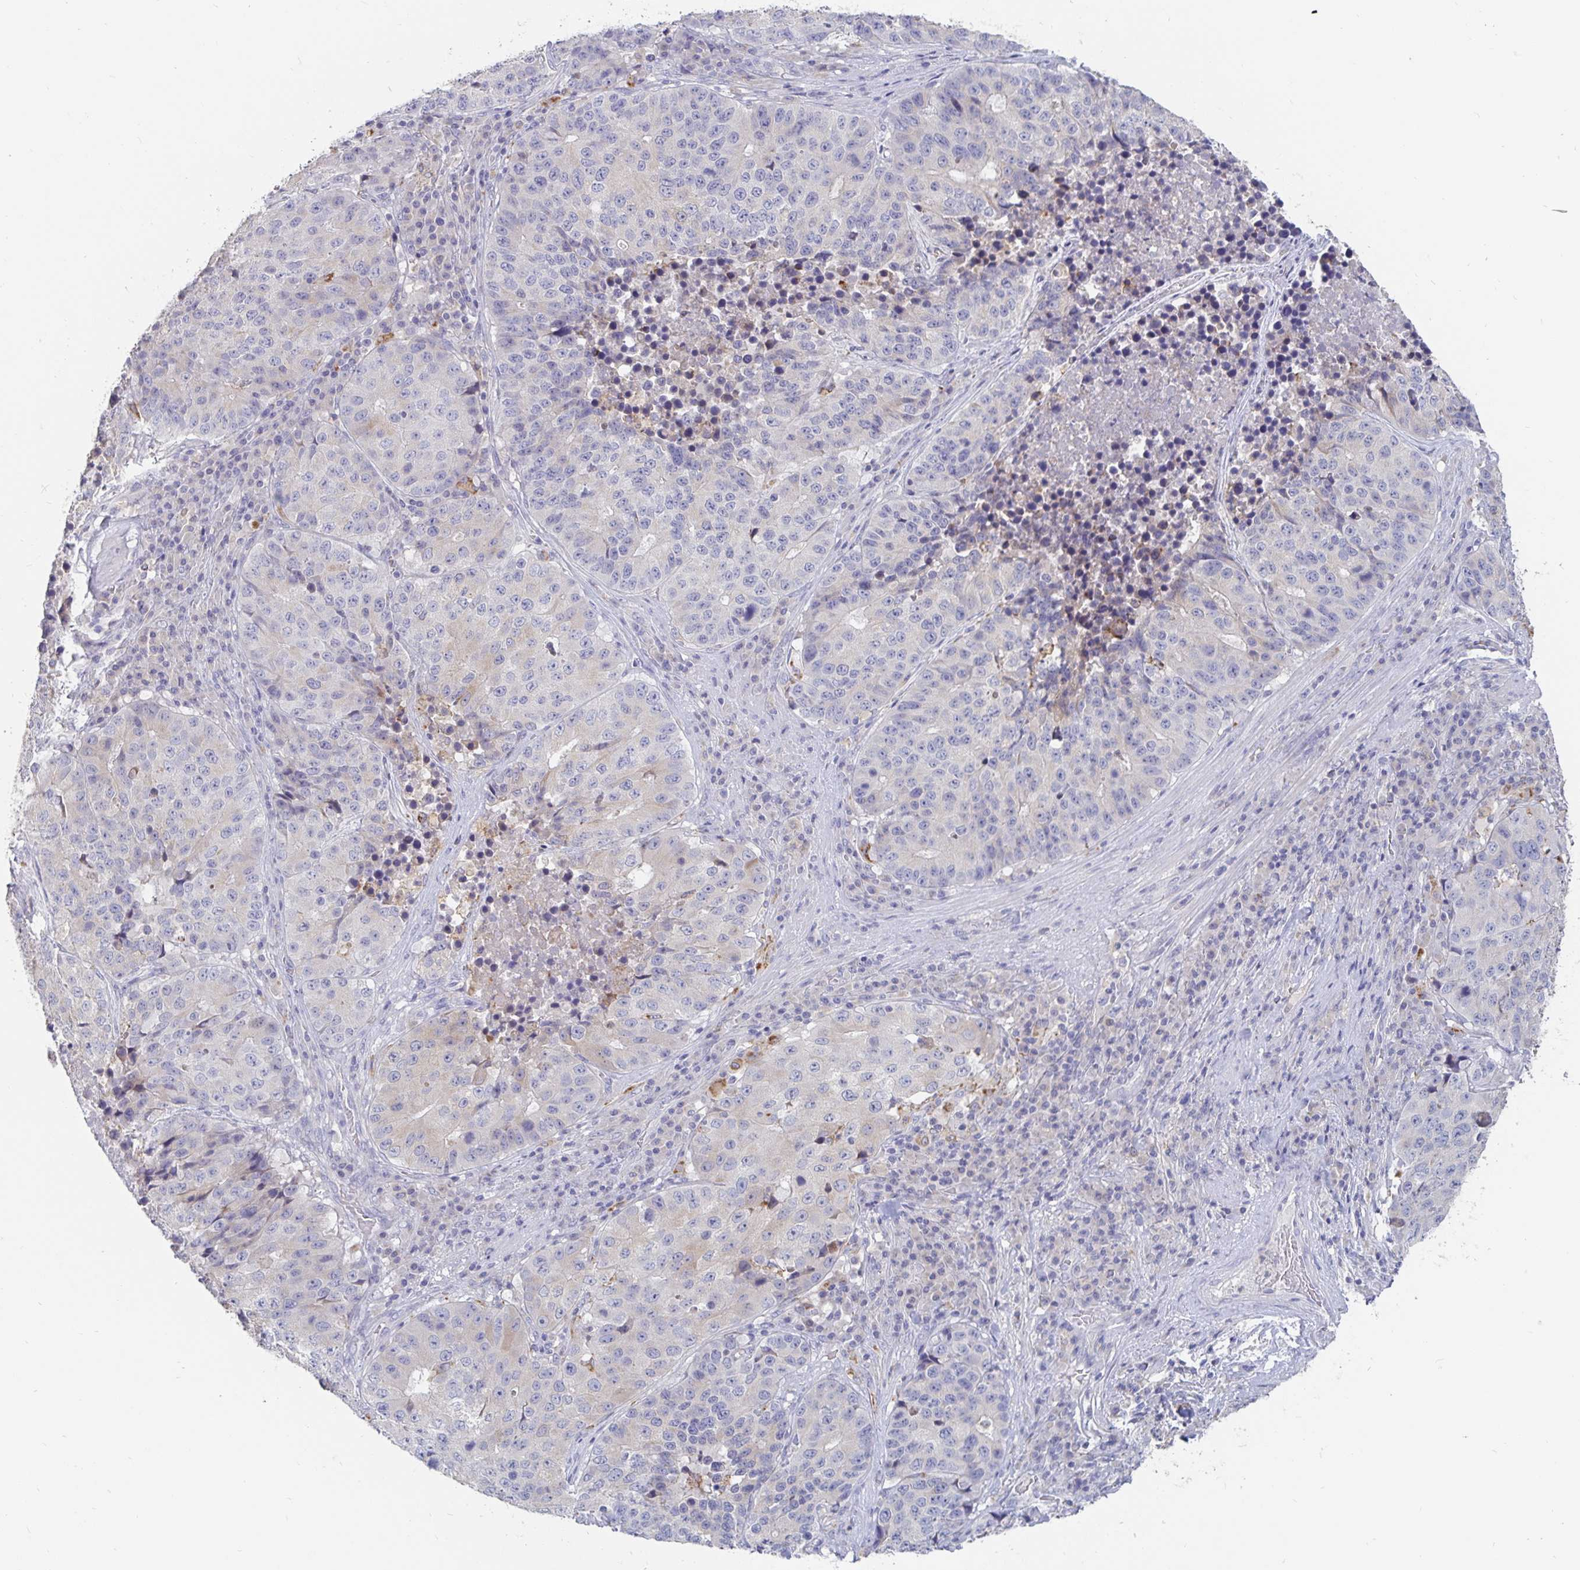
{"staining": {"intensity": "negative", "quantity": "none", "location": "none"}, "tissue": "stomach cancer", "cell_type": "Tumor cells", "image_type": "cancer", "snomed": [{"axis": "morphology", "description": "Adenocarcinoma, NOS"}, {"axis": "topography", "description": "Stomach"}], "caption": "This is a histopathology image of immunohistochemistry staining of adenocarcinoma (stomach), which shows no staining in tumor cells.", "gene": "SPPL3", "patient": {"sex": "male", "age": 71}}